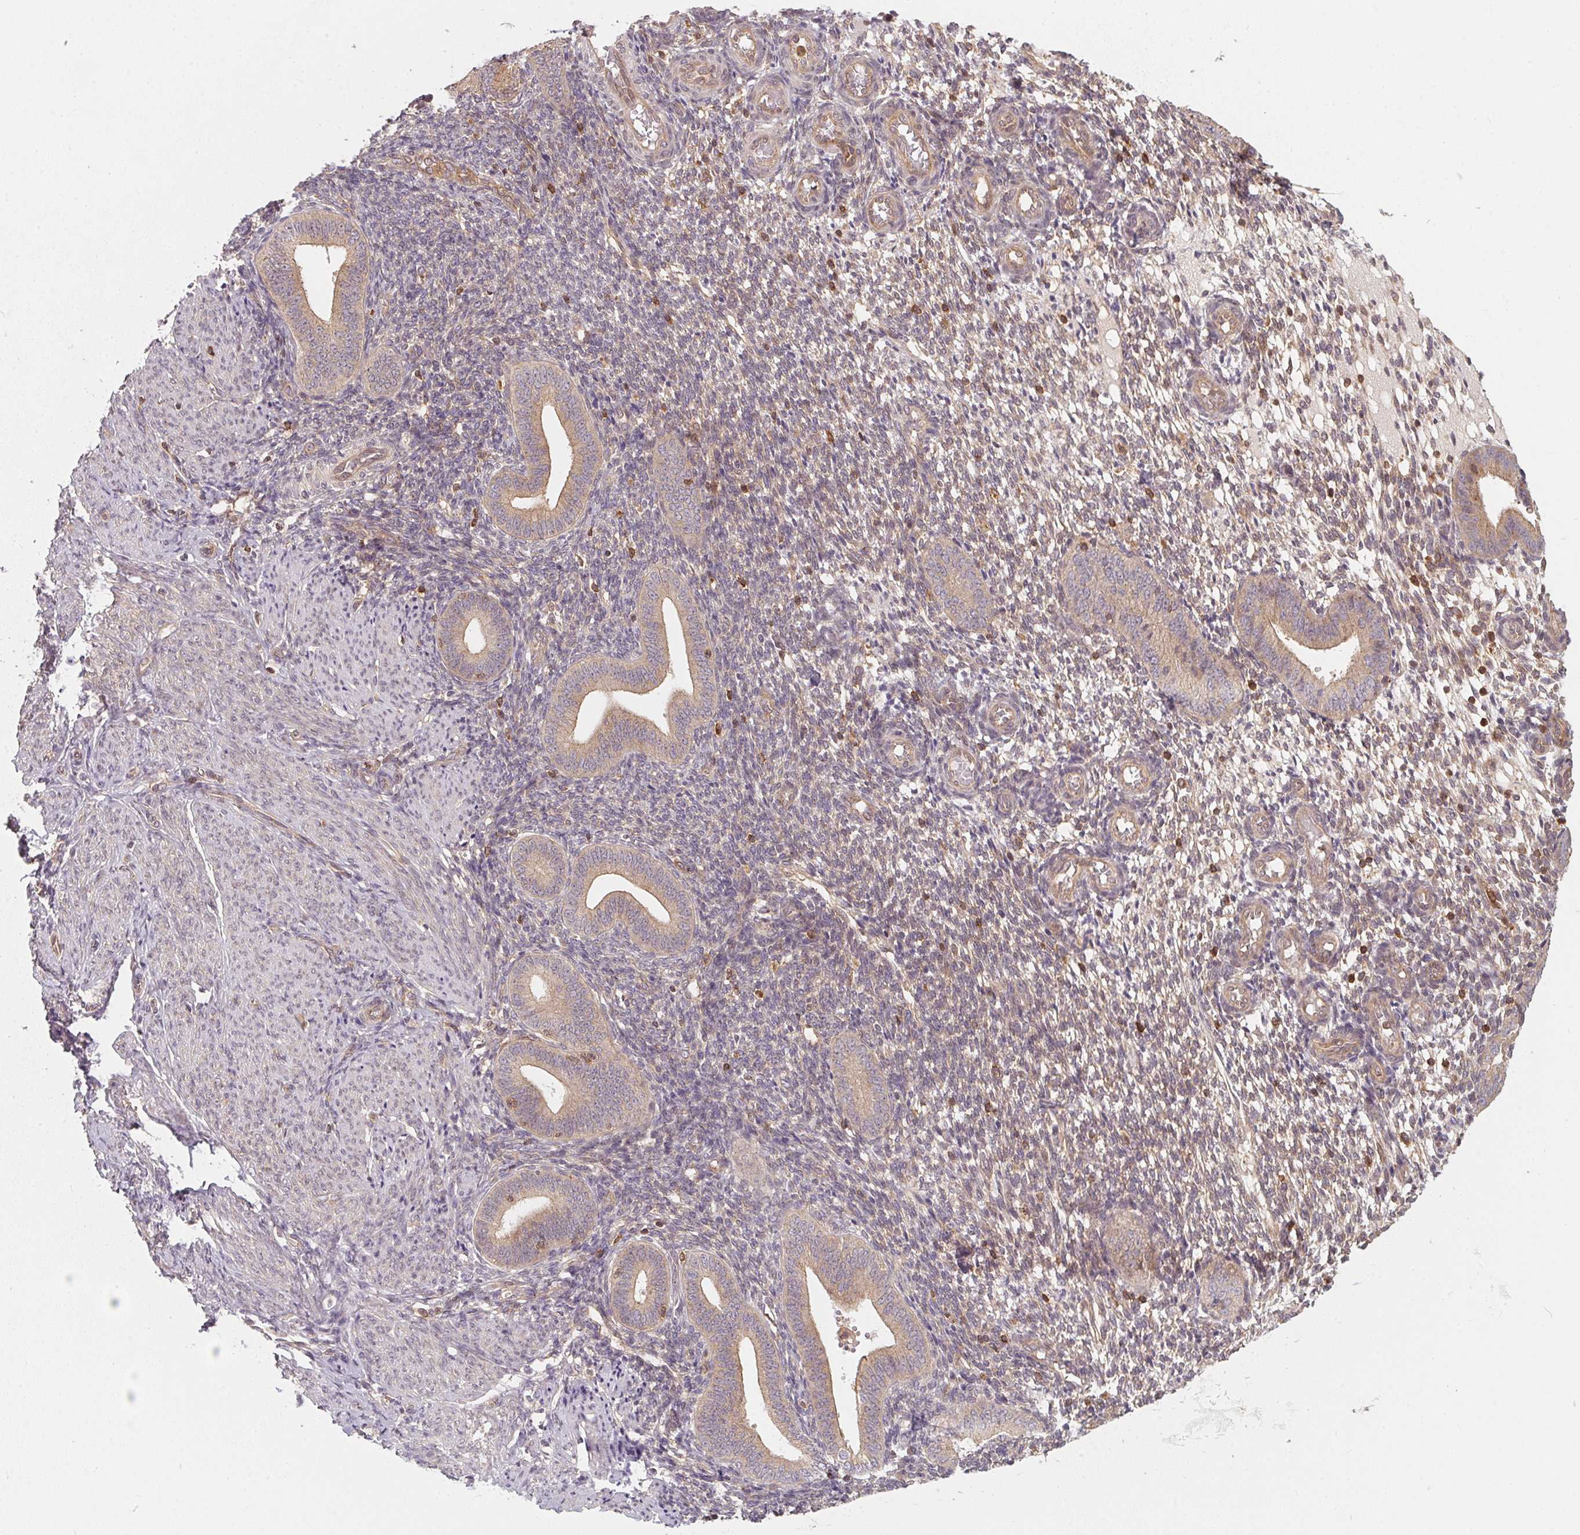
{"staining": {"intensity": "negative", "quantity": "none", "location": "none"}, "tissue": "endometrium", "cell_type": "Cells in endometrial stroma", "image_type": "normal", "snomed": [{"axis": "morphology", "description": "Normal tissue, NOS"}, {"axis": "topography", "description": "Endometrium"}], "caption": "Unremarkable endometrium was stained to show a protein in brown. There is no significant staining in cells in endometrial stroma. The staining is performed using DAB (3,3'-diaminobenzidine) brown chromogen with nuclei counter-stained in using hematoxylin.", "gene": "ANKRD13A", "patient": {"sex": "female", "age": 40}}